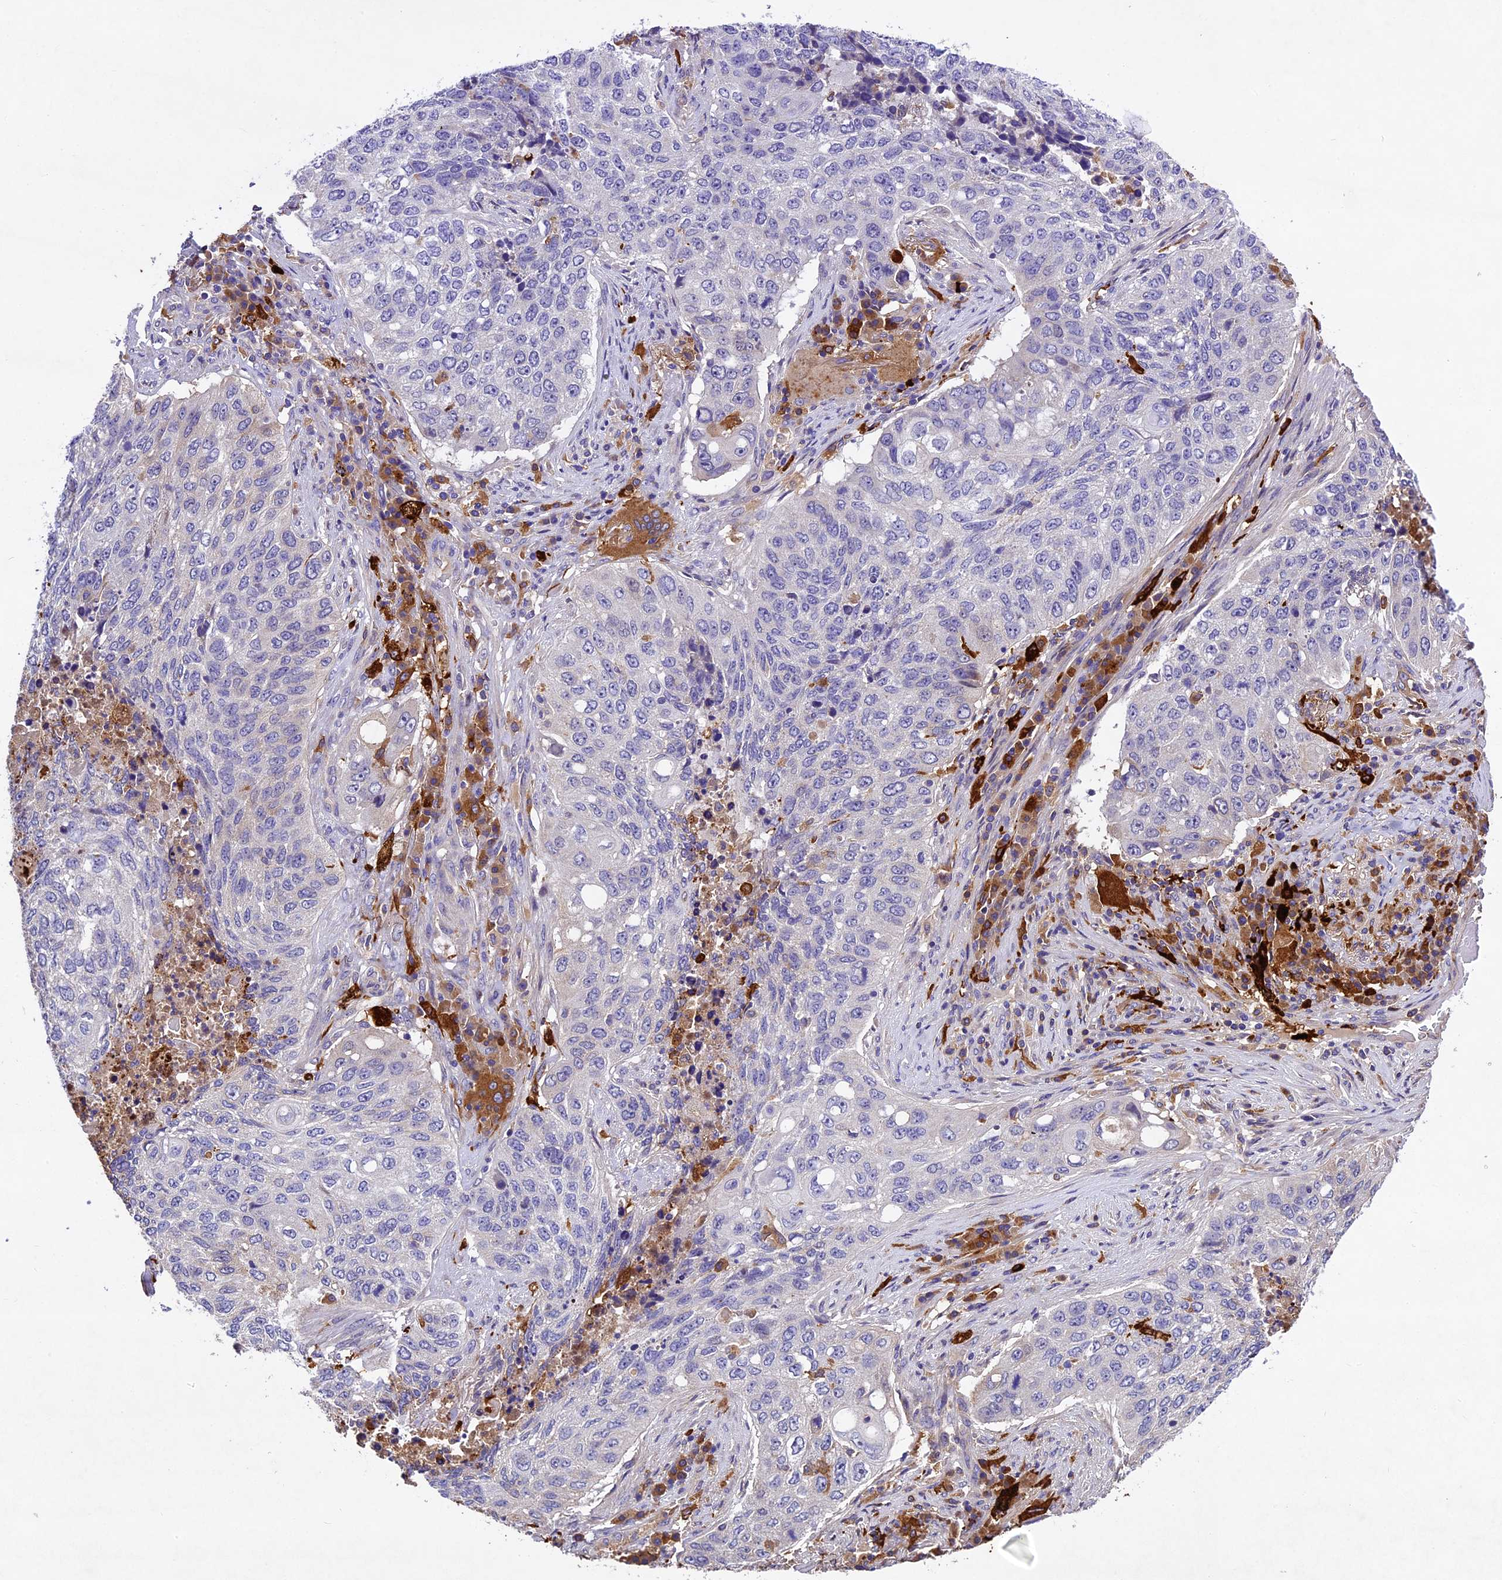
{"staining": {"intensity": "negative", "quantity": "none", "location": "none"}, "tissue": "lung cancer", "cell_type": "Tumor cells", "image_type": "cancer", "snomed": [{"axis": "morphology", "description": "Squamous cell carcinoma, NOS"}, {"axis": "topography", "description": "Lung"}], "caption": "This is an IHC photomicrograph of lung squamous cell carcinoma. There is no positivity in tumor cells.", "gene": "CILP2", "patient": {"sex": "female", "age": 63}}